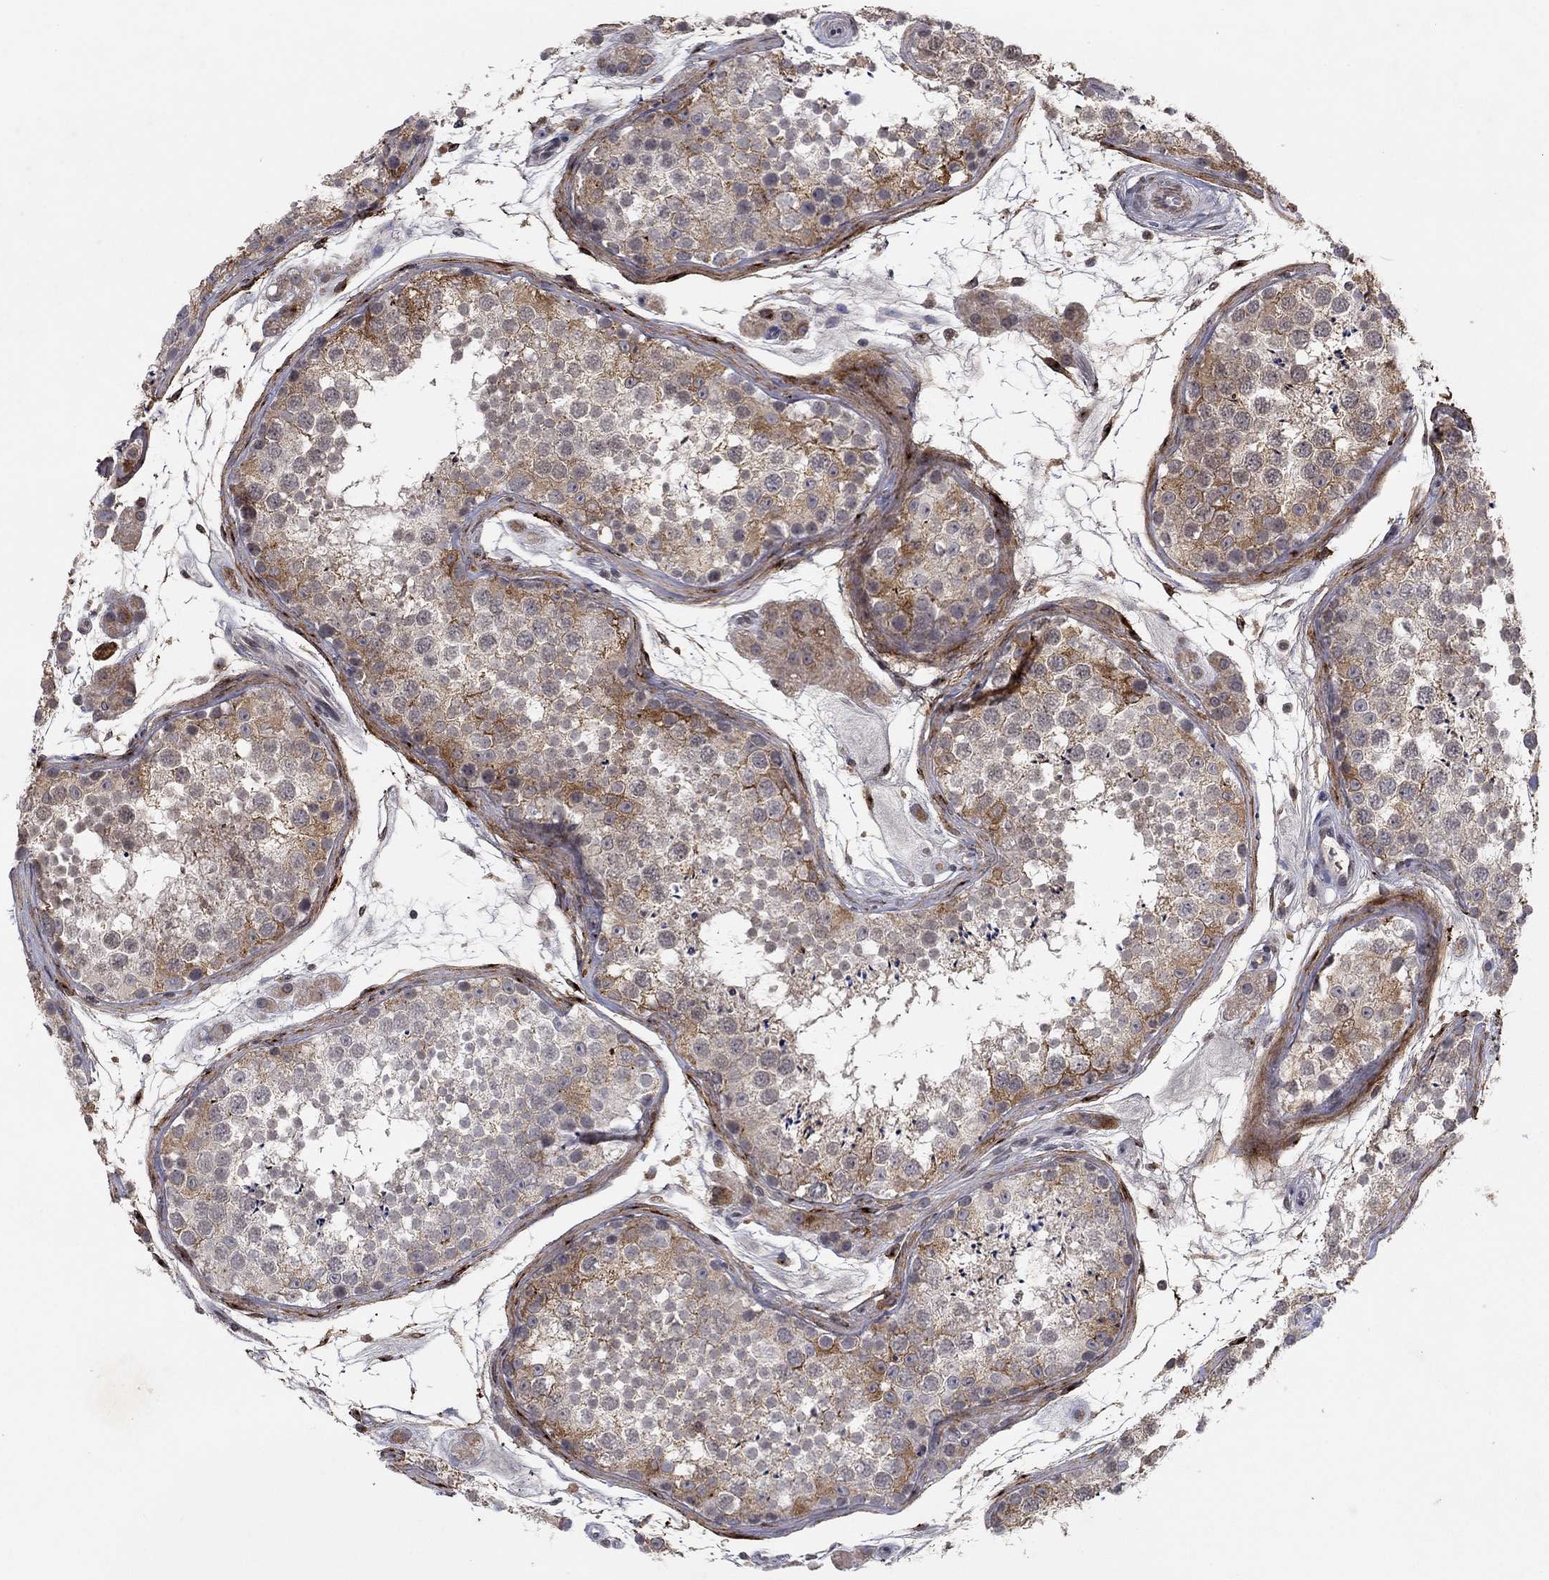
{"staining": {"intensity": "moderate", "quantity": ">75%", "location": "cytoplasmic/membranous,nuclear"}, "tissue": "testis", "cell_type": "Cells in seminiferous ducts", "image_type": "normal", "snomed": [{"axis": "morphology", "description": "Normal tissue, NOS"}, {"axis": "topography", "description": "Testis"}], "caption": "Immunohistochemical staining of normal testis shows medium levels of moderate cytoplasmic/membranous,nuclear expression in about >75% of cells in seminiferous ducts. The staining is performed using DAB brown chromogen to label protein expression. The nuclei are counter-stained blue using hematoxylin.", "gene": "PTGDS", "patient": {"sex": "male", "age": 41}}